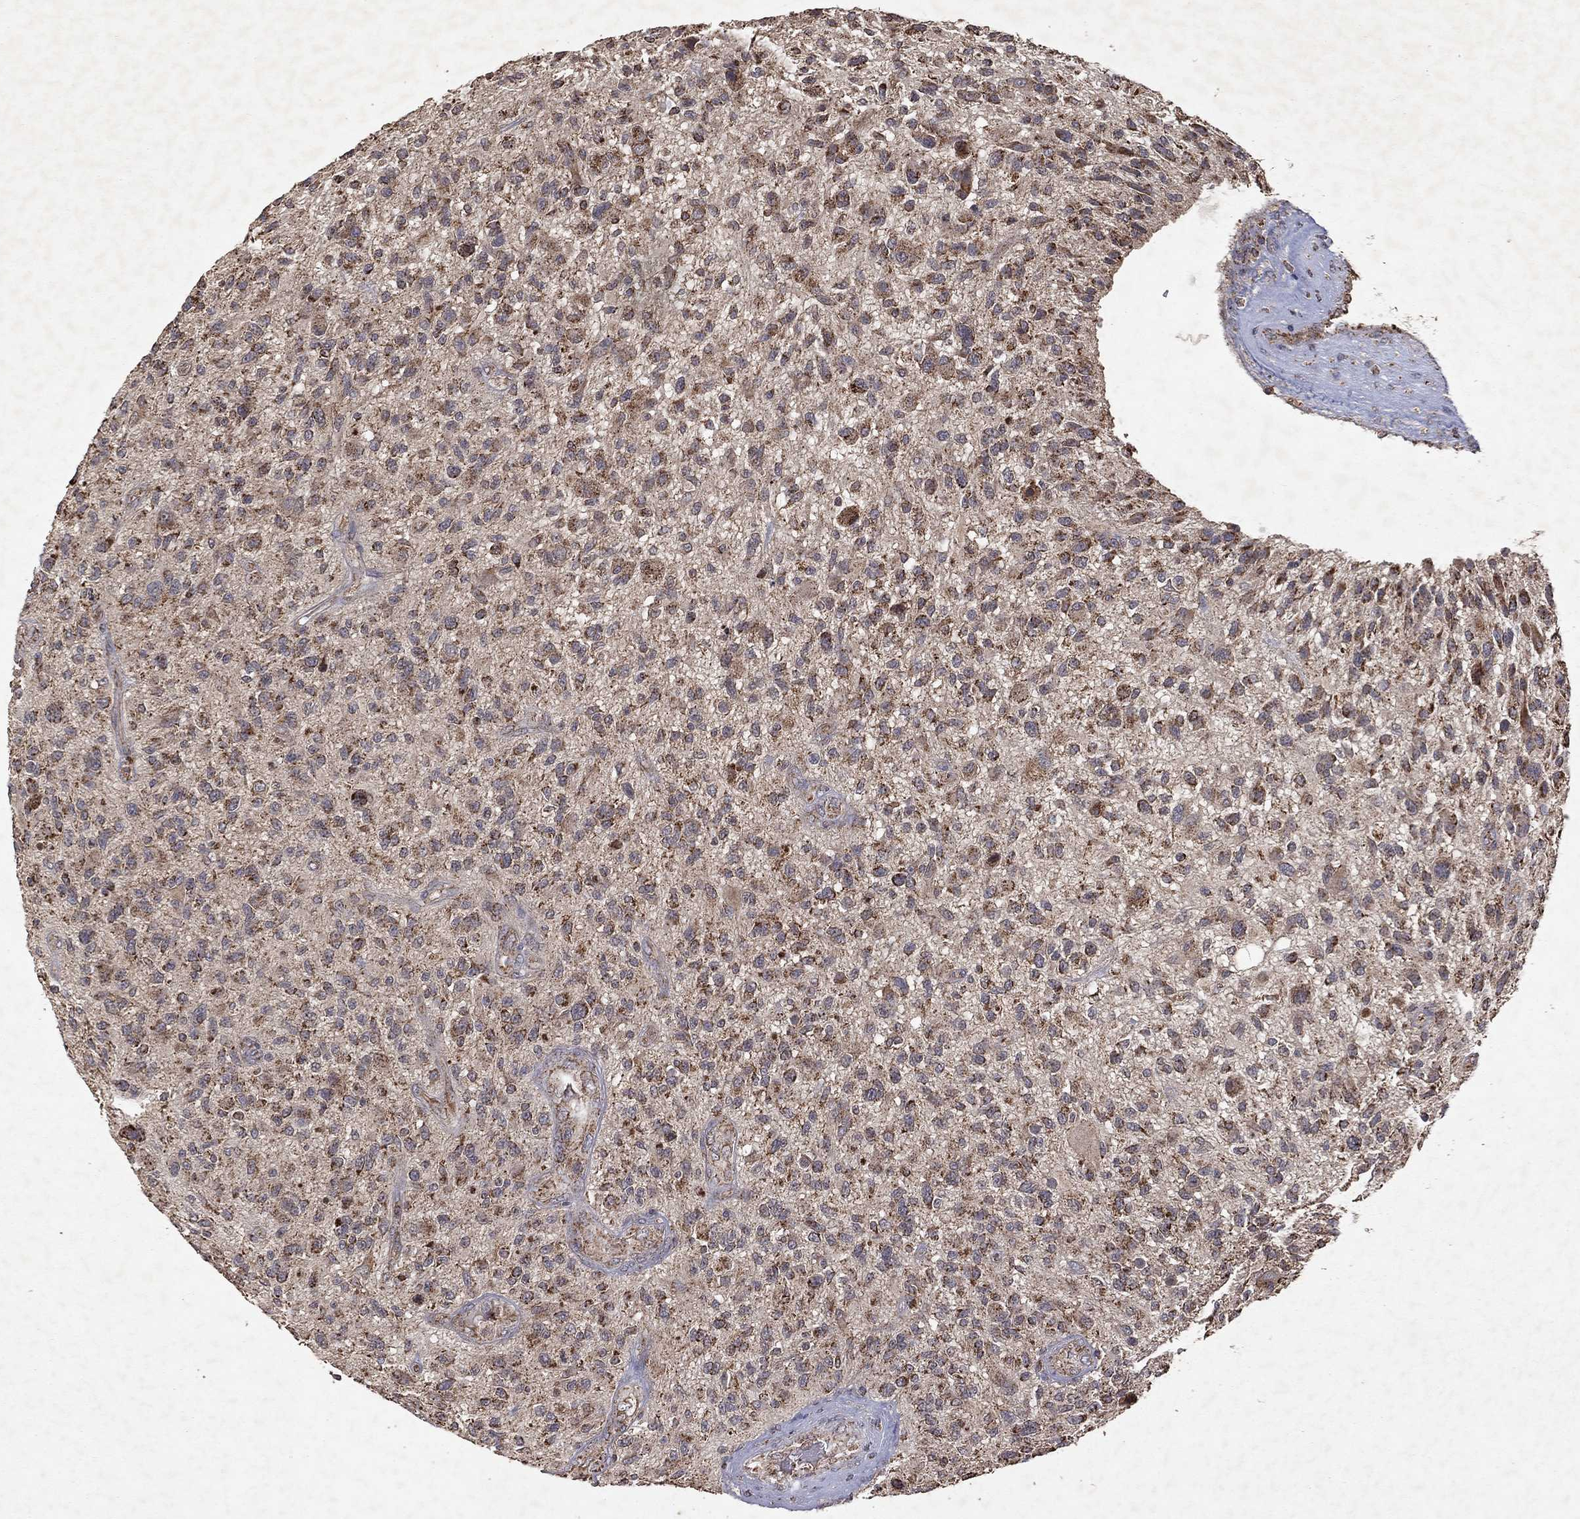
{"staining": {"intensity": "moderate", "quantity": "25%-75%", "location": "cytoplasmic/membranous"}, "tissue": "glioma", "cell_type": "Tumor cells", "image_type": "cancer", "snomed": [{"axis": "morphology", "description": "Glioma, malignant, High grade"}, {"axis": "topography", "description": "Brain"}], "caption": "Immunohistochemistry histopathology image of neoplastic tissue: malignant glioma (high-grade) stained using IHC exhibits medium levels of moderate protein expression localized specifically in the cytoplasmic/membranous of tumor cells, appearing as a cytoplasmic/membranous brown color.", "gene": "PYROXD2", "patient": {"sex": "male", "age": 47}}